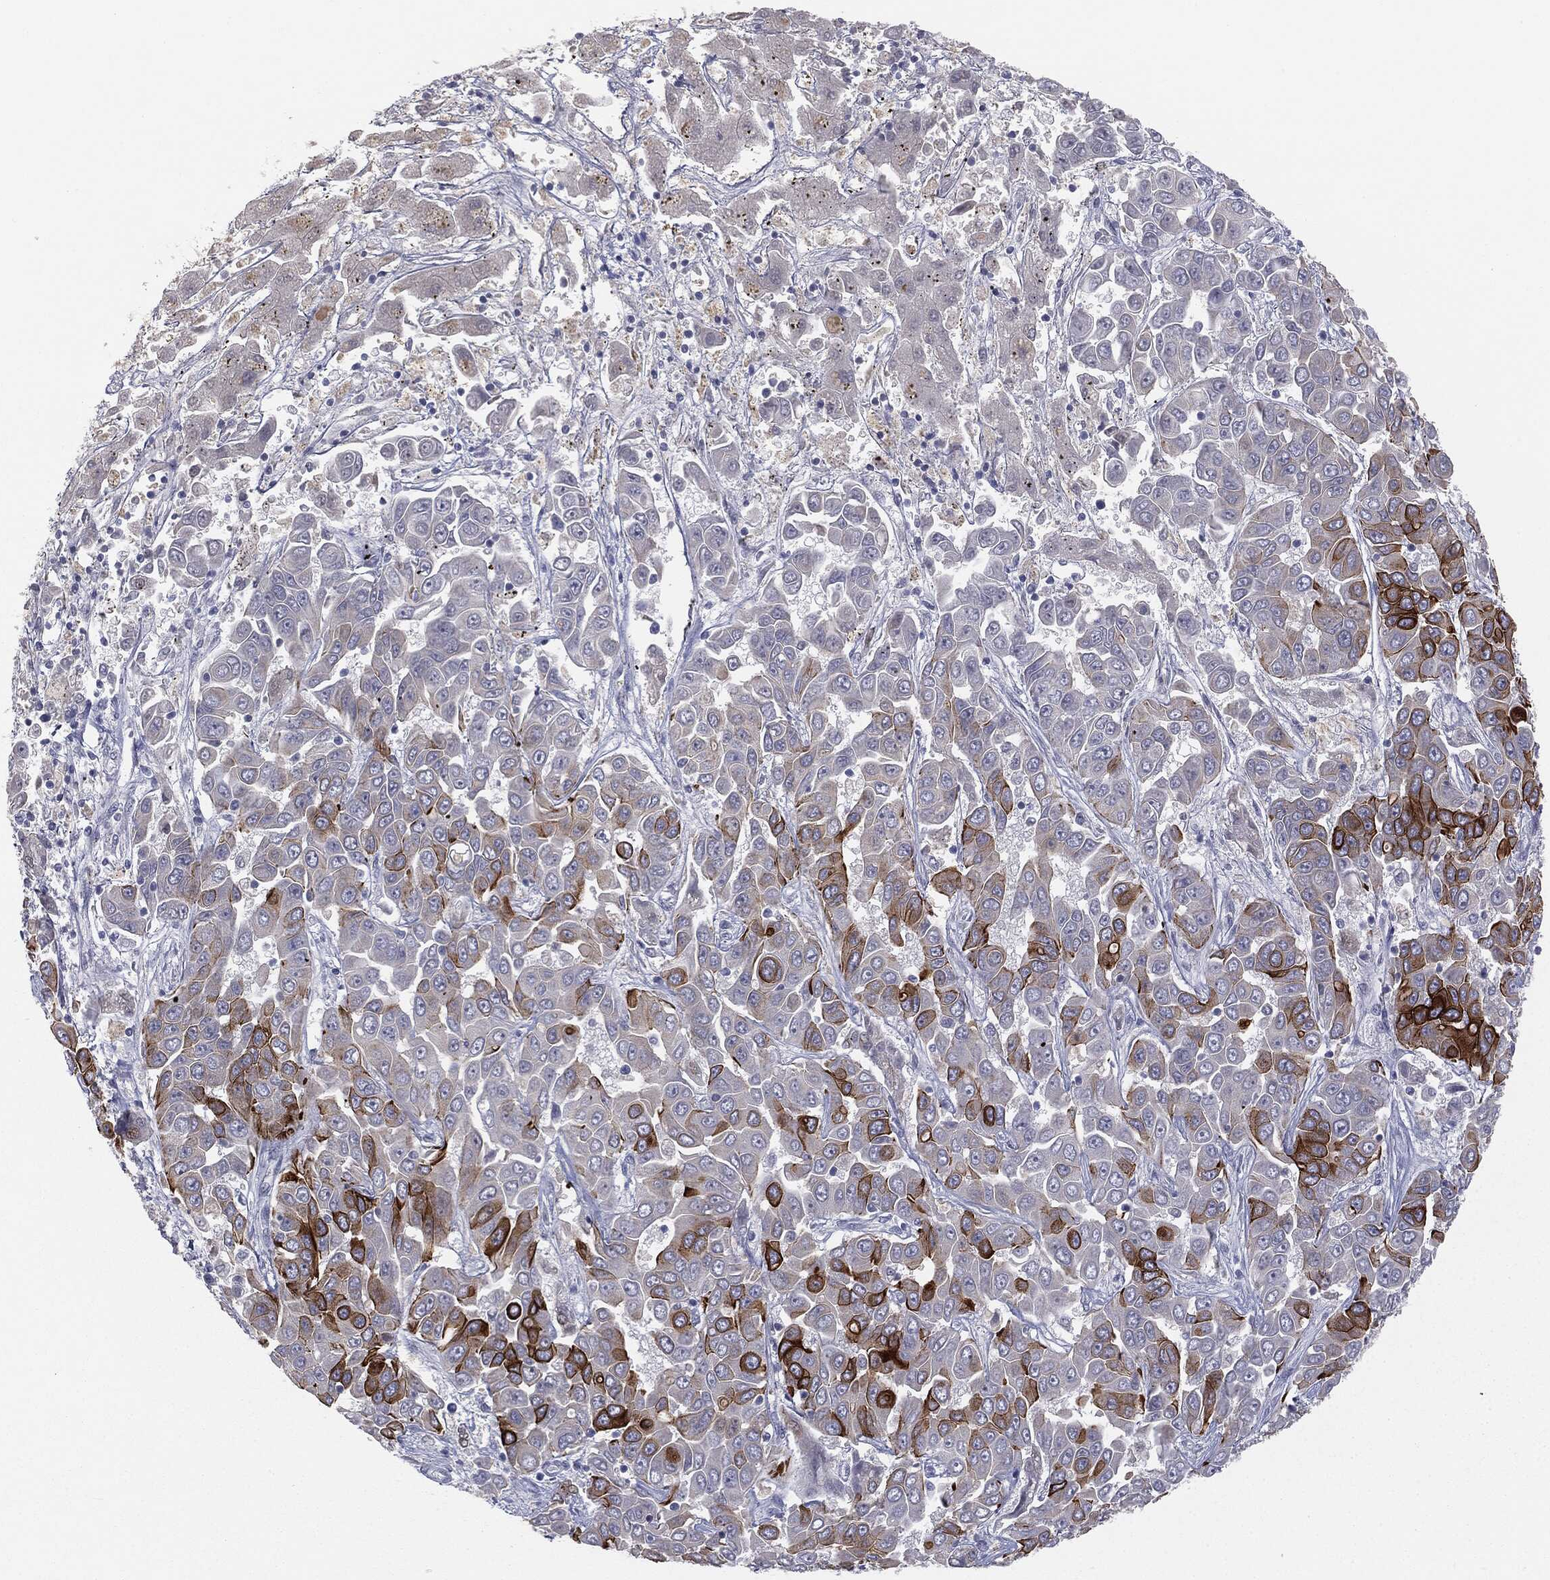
{"staining": {"intensity": "strong", "quantity": "25%-75%", "location": "cytoplasmic/membranous"}, "tissue": "liver cancer", "cell_type": "Tumor cells", "image_type": "cancer", "snomed": [{"axis": "morphology", "description": "Cholangiocarcinoma"}, {"axis": "topography", "description": "Liver"}], "caption": "Cholangiocarcinoma (liver) stained for a protein displays strong cytoplasmic/membranous positivity in tumor cells.", "gene": "MUC1", "patient": {"sex": "female", "age": 52}}